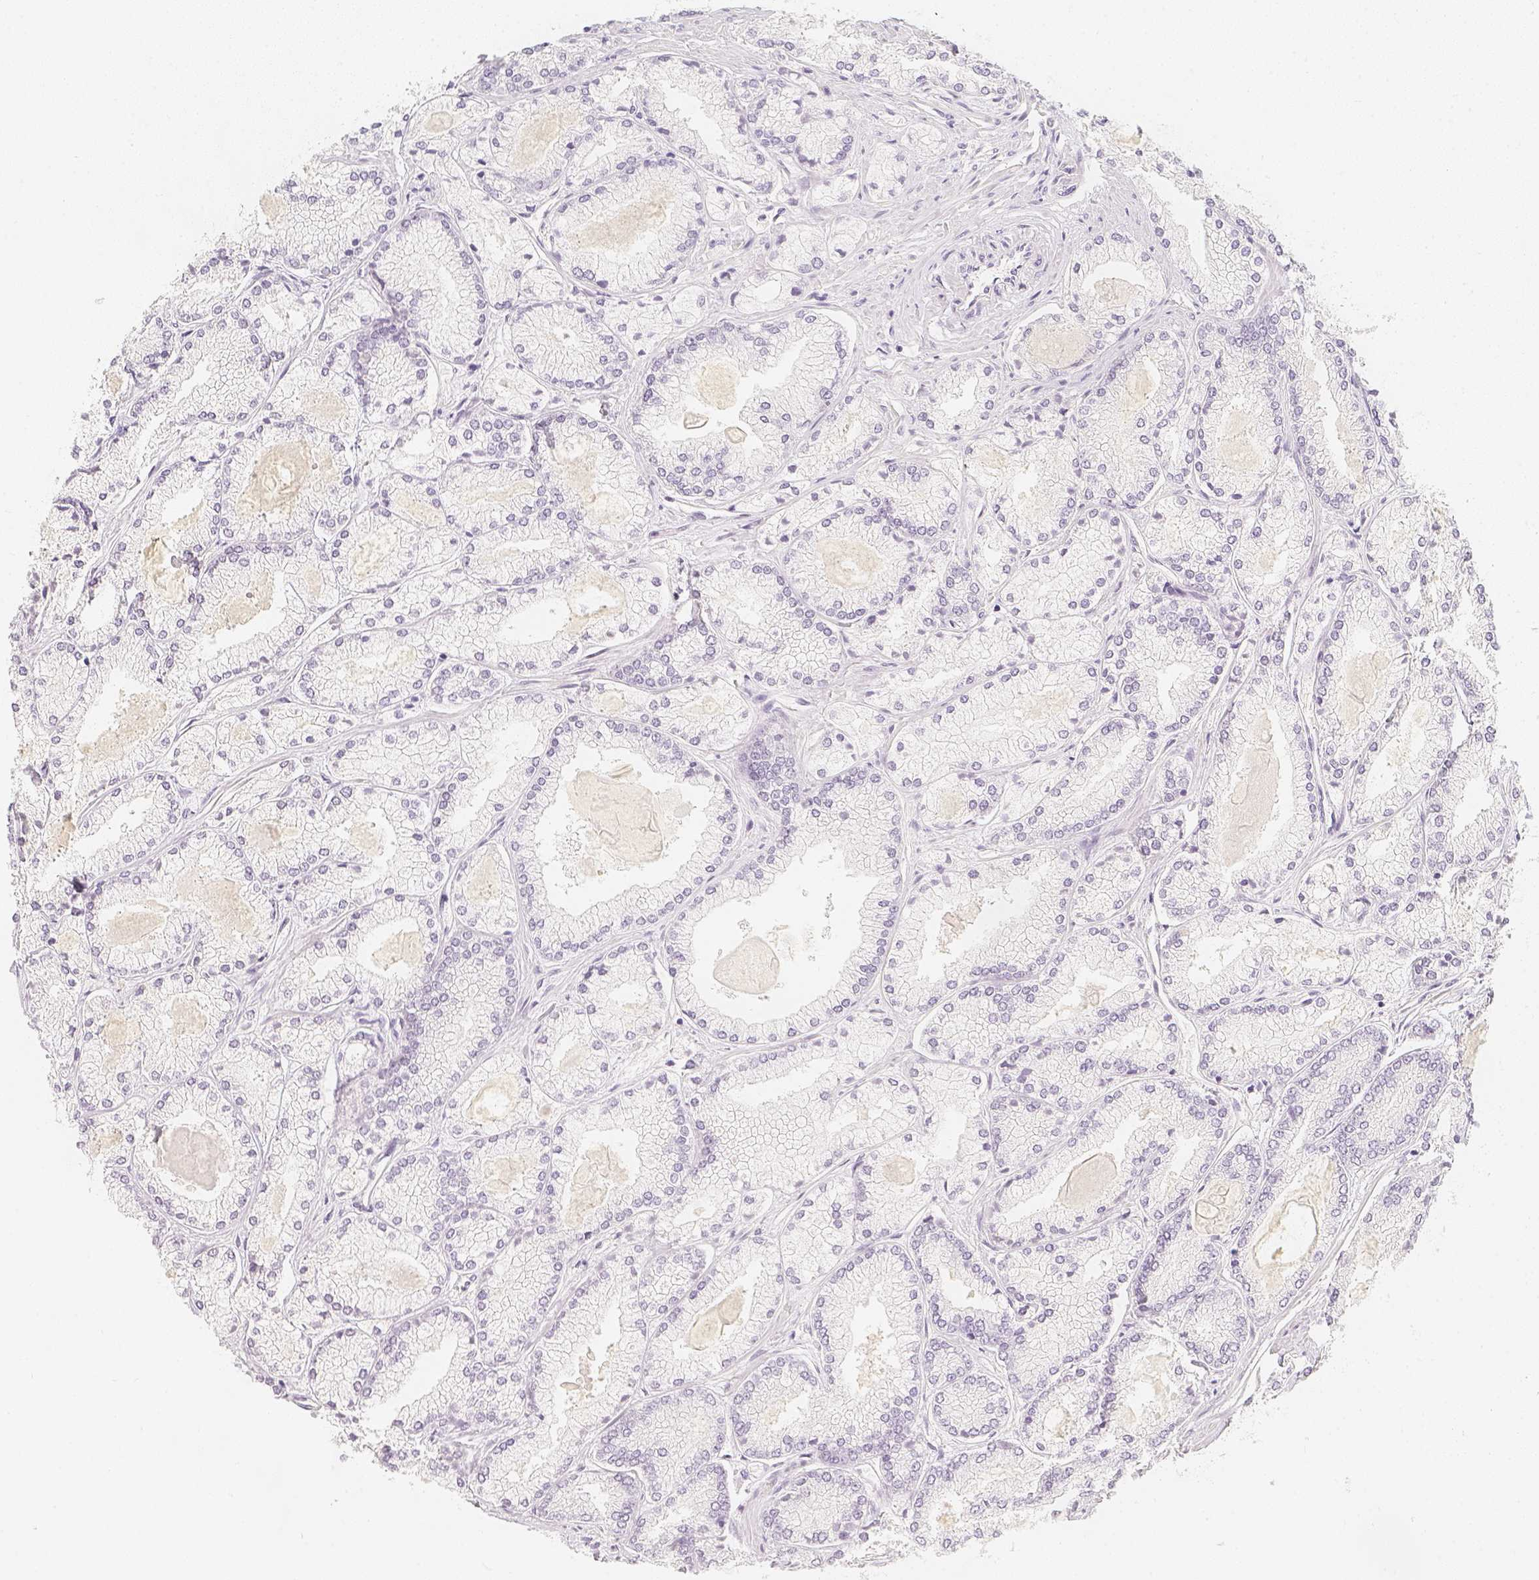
{"staining": {"intensity": "negative", "quantity": "none", "location": "none"}, "tissue": "prostate cancer", "cell_type": "Tumor cells", "image_type": "cancer", "snomed": [{"axis": "morphology", "description": "Adenocarcinoma, High grade"}, {"axis": "topography", "description": "Prostate"}], "caption": "This is a photomicrograph of IHC staining of prostate cancer (high-grade adenocarcinoma), which shows no positivity in tumor cells.", "gene": "SLC18A1", "patient": {"sex": "male", "age": 68}}